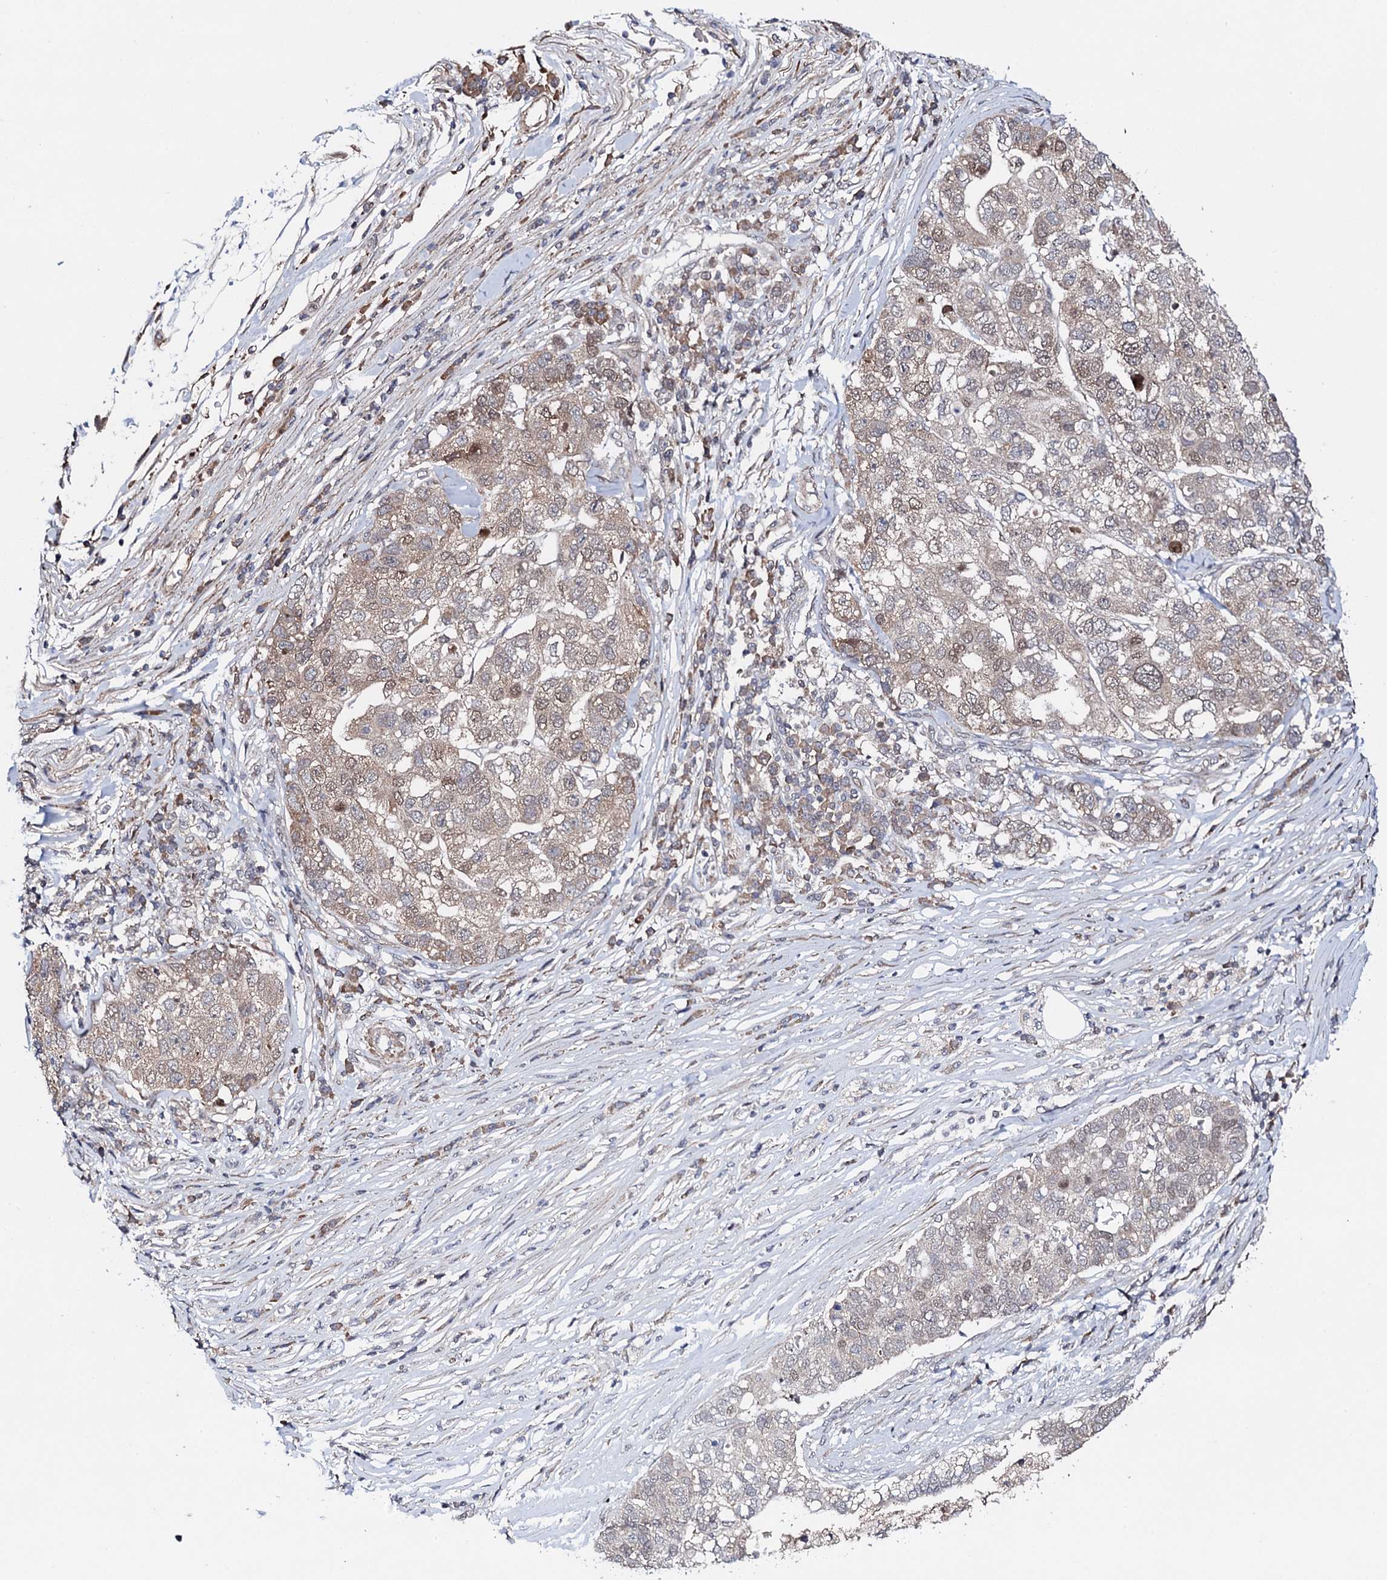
{"staining": {"intensity": "weak", "quantity": "<25%", "location": "nuclear"}, "tissue": "pancreatic cancer", "cell_type": "Tumor cells", "image_type": "cancer", "snomed": [{"axis": "morphology", "description": "Adenocarcinoma, NOS"}, {"axis": "topography", "description": "Pancreas"}], "caption": "Adenocarcinoma (pancreatic) was stained to show a protein in brown. There is no significant expression in tumor cells. (DAB immunohistochemistry visualized using brightfield microscopy, high magnification).", "gene": "FAM111A", "patient": {"sex": "female", "age": 61}}